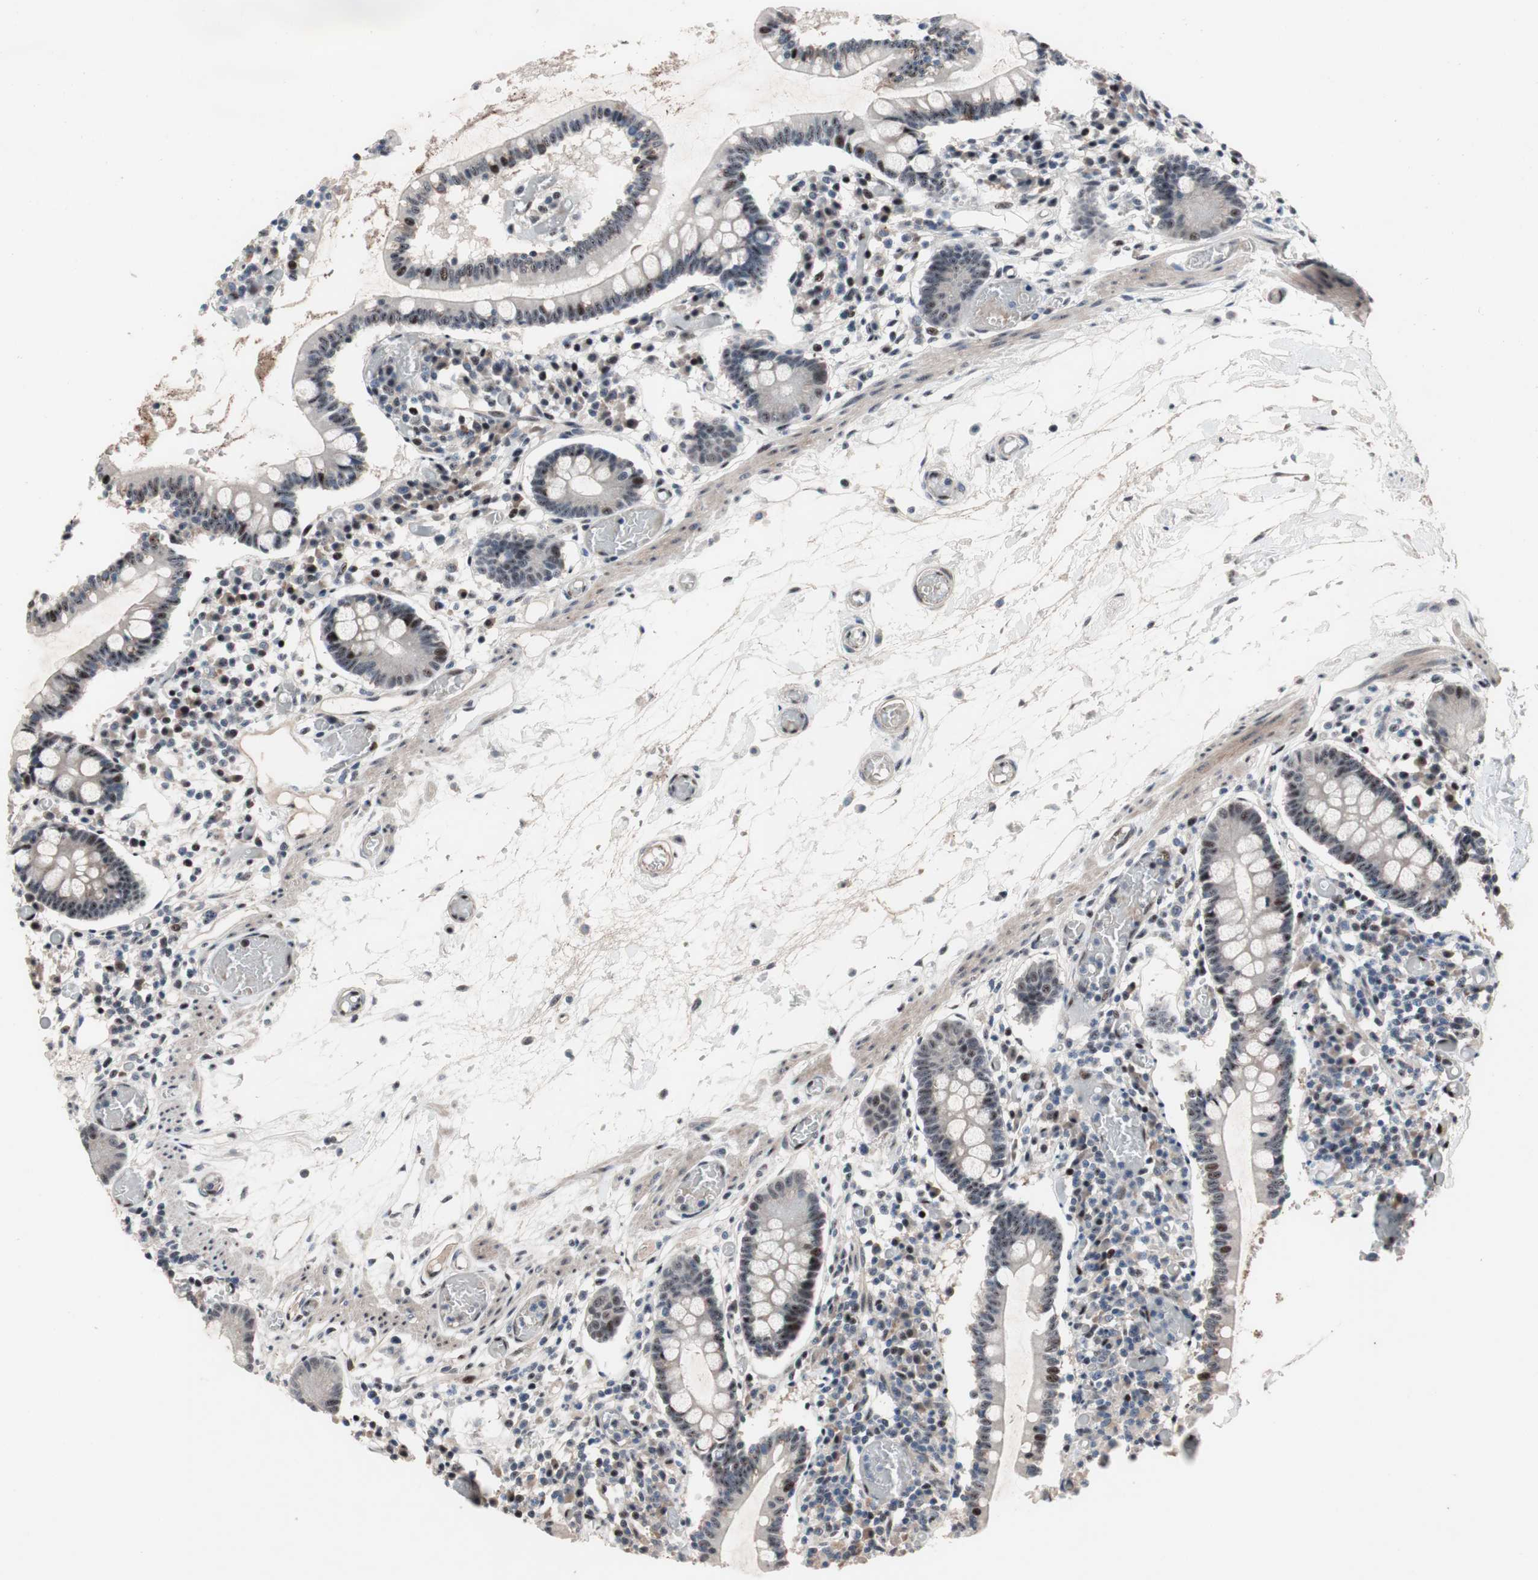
{"staining": {"intensity": "moderate", "quantity": "<25%", "location": "nuclear"}, "tissue": "small intestine", "cell_type": "Glandular cells", "image_type": "normal", "snomed": [{"axis": "morphology", "description": "Normal tissue, NOS"}, {"axis": "topography", "description": "Small intestine"}], "caption": "Immunohistochemical staining of normal human small intestine reveals <25% levels of moderate nuclear protein positivity in approximately <25% of glandular cells. Immunohistochemistry (ihc) stains the protein in brown and the nuclei are stained blue.", "gene": "PINX1", "patient": {"sex": "female", "age": 61}}